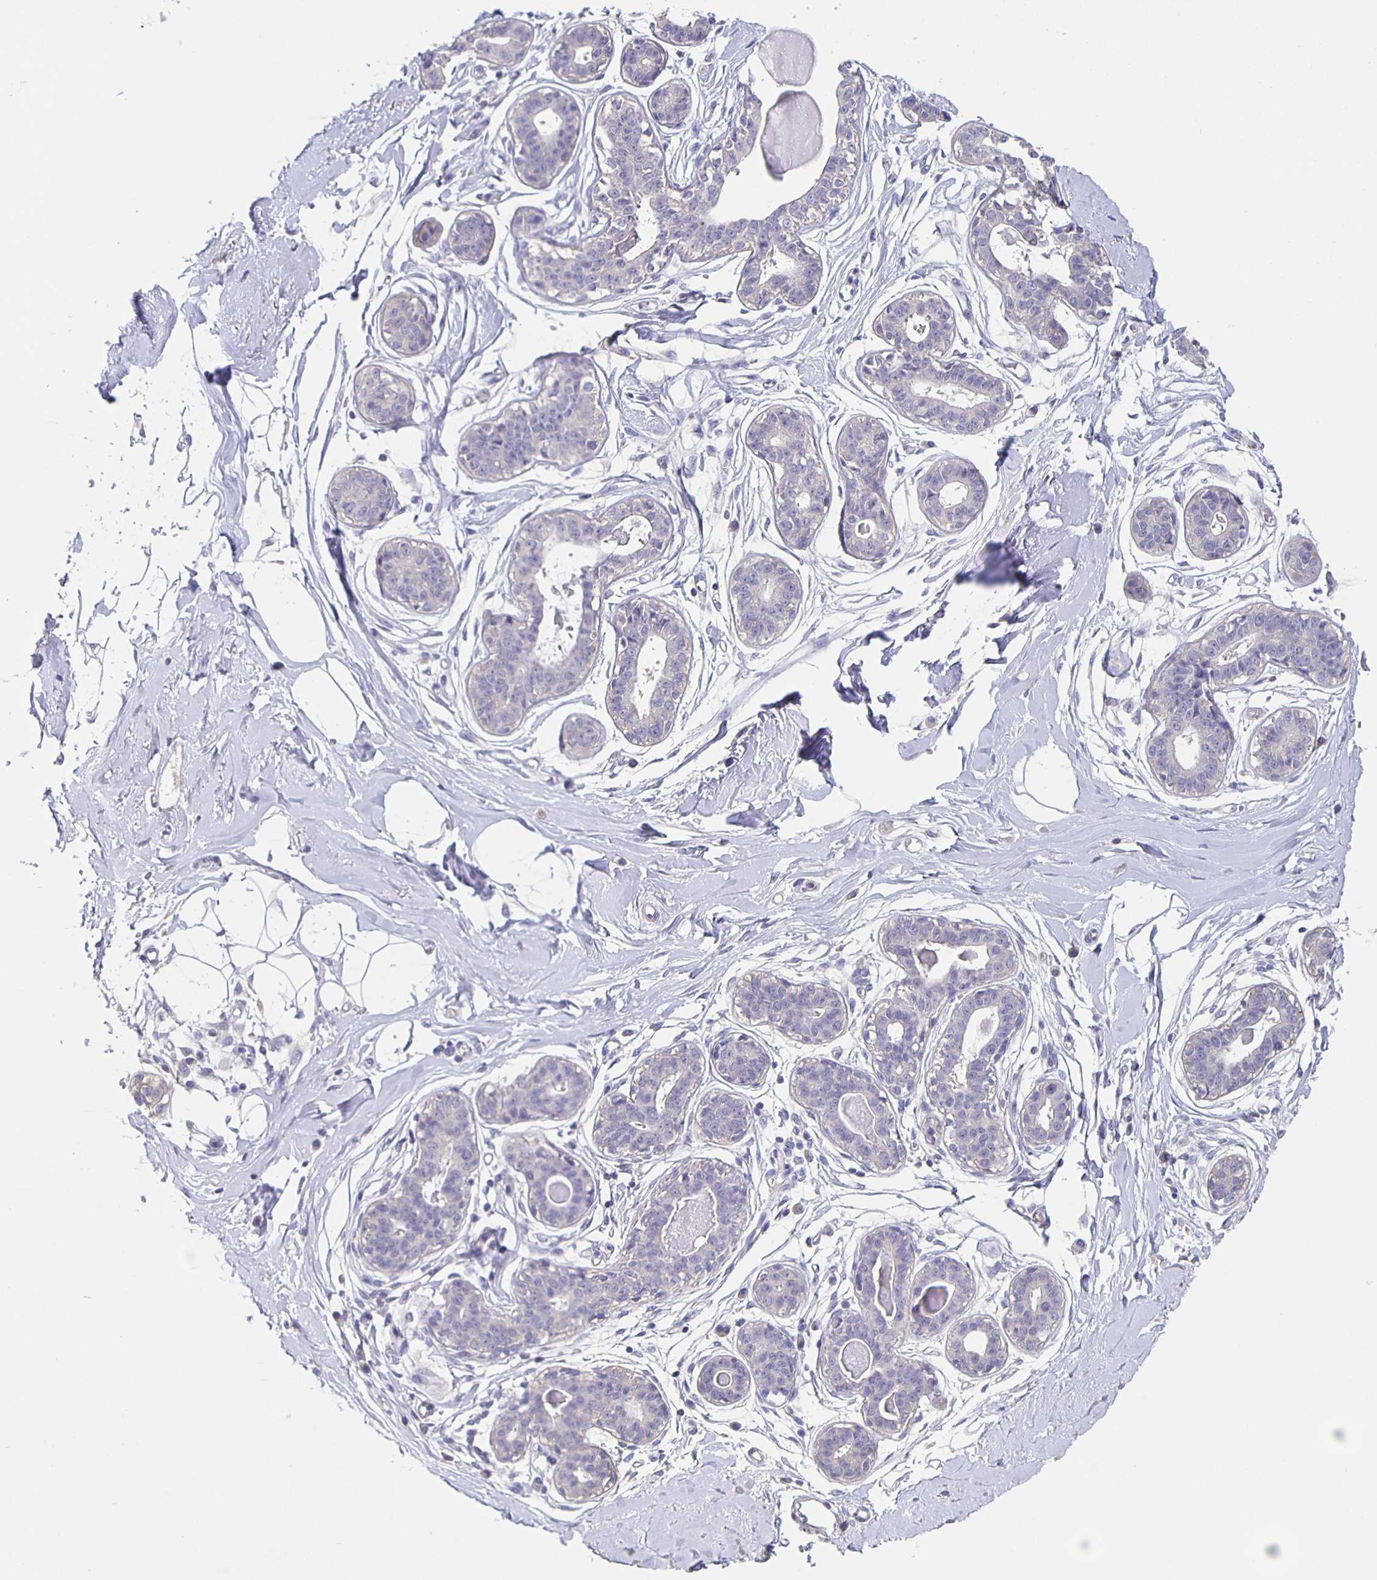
{"staining": {"intensity": "negative", "quantity": "none", "location": "none"}, "tissue": "breast", "cell_type": "Adipocytes", "image_type": "normal", "snomed": [{"axis": "morphology", "description": "Normal tissue, NOS"}, {"axis": "topography", "description": "Breast"}], "caption": "A micrograph of breast stained for a protein shows no brown staining in adipocytes. The staining is performed using DAB (3,3'-diaminobenzidine) brown chromogen with nuclei counter-stained in using hematoxylin.", "gene": "CACNA2D2", "patient": {"sex": "female", "age": 45}}